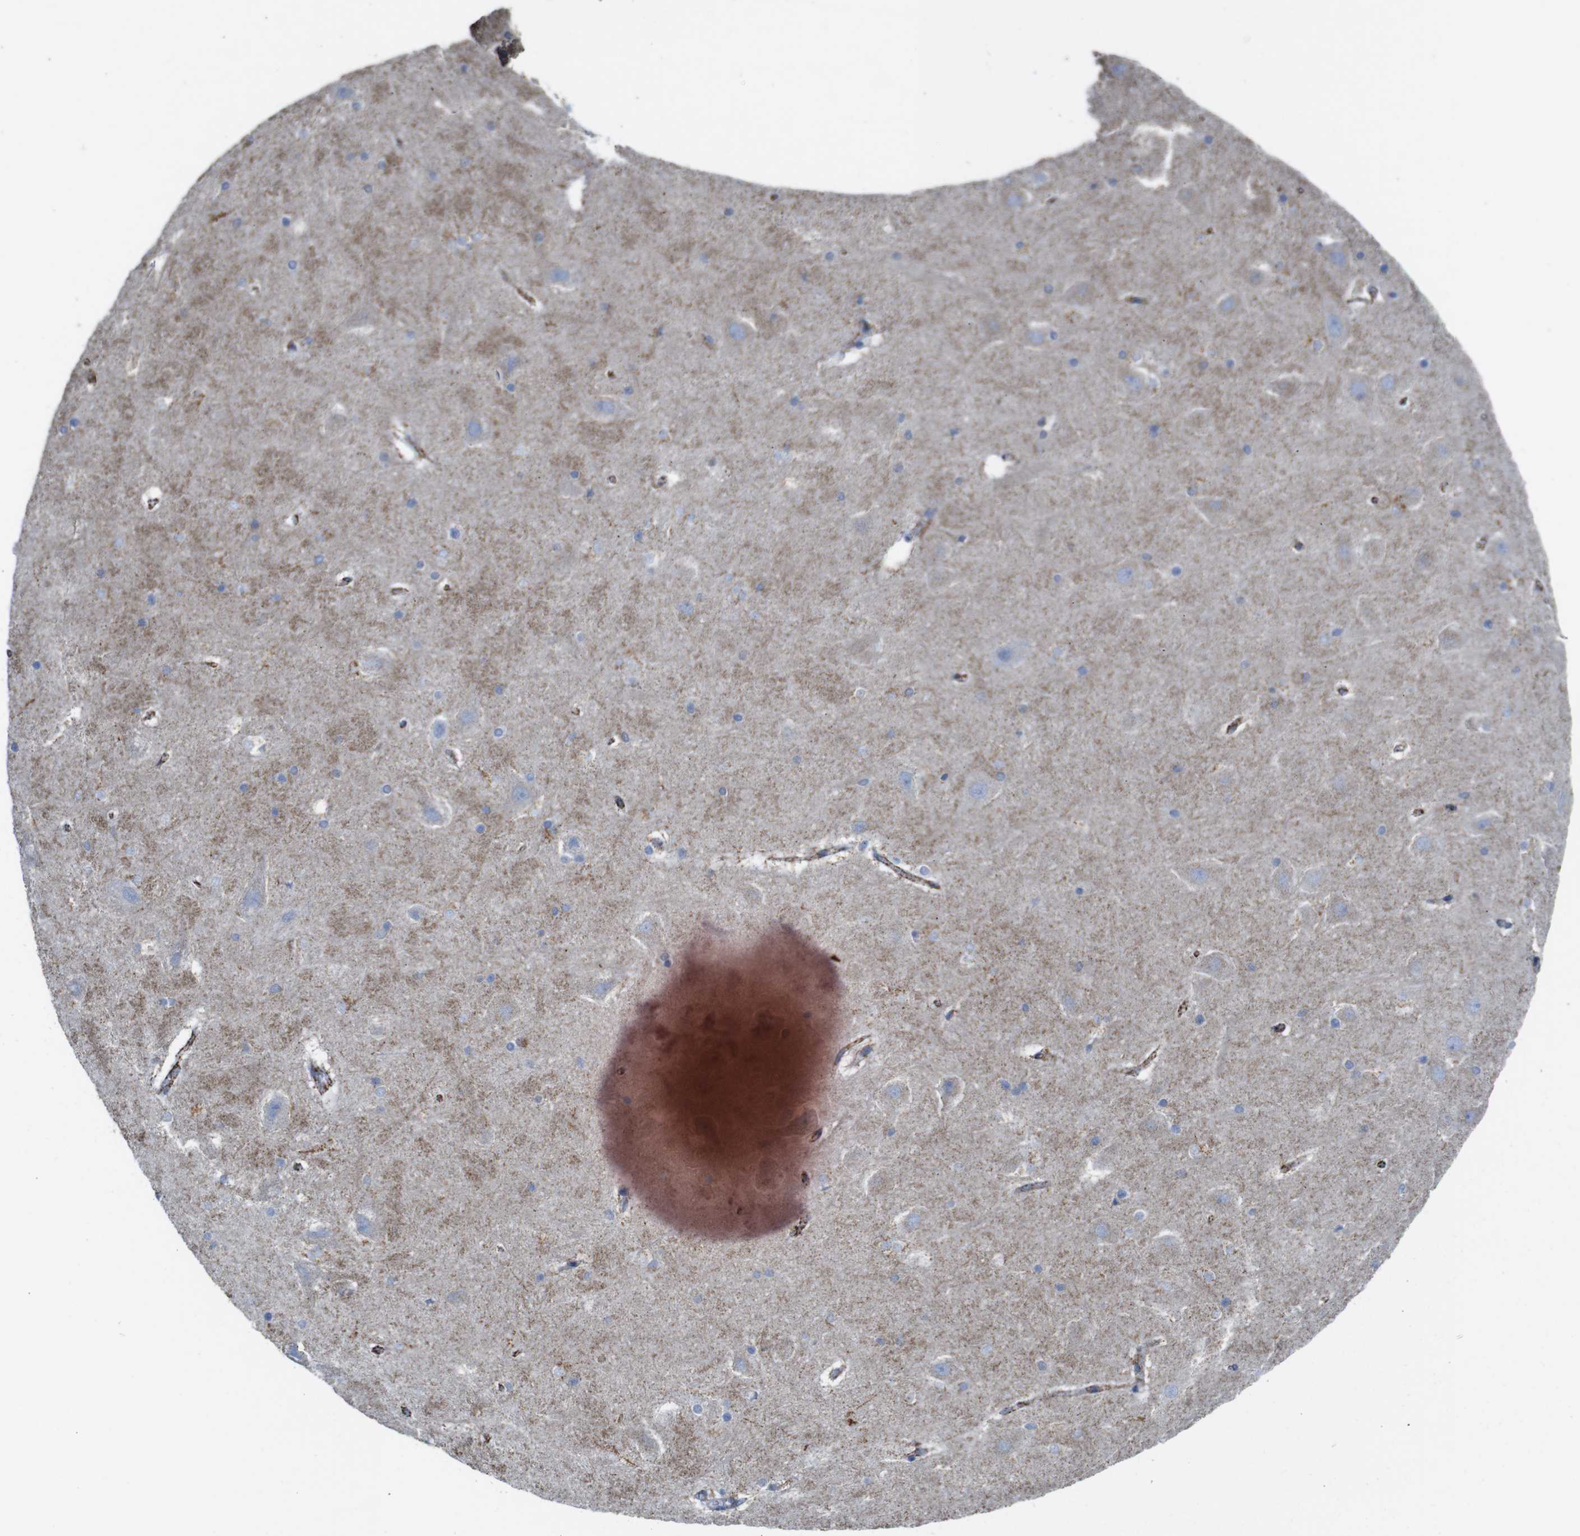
{"staining": {"intensity": "negative", "quantity": "none", "location": "none"}, "tissue": "hippocampus", "cell_type": "Glial cells", "image_type": "normal", "snomed": [{"axis": "morphology", "description": "Normal tissue, NOS"}, {"axis": "topography", "description": "Hippocampus"}], "caption": "The micrograph shows no significant staining in glial cells of hippocampus.", "gene": "MAOA", "patient": {"sex": "male", "age": 45}}